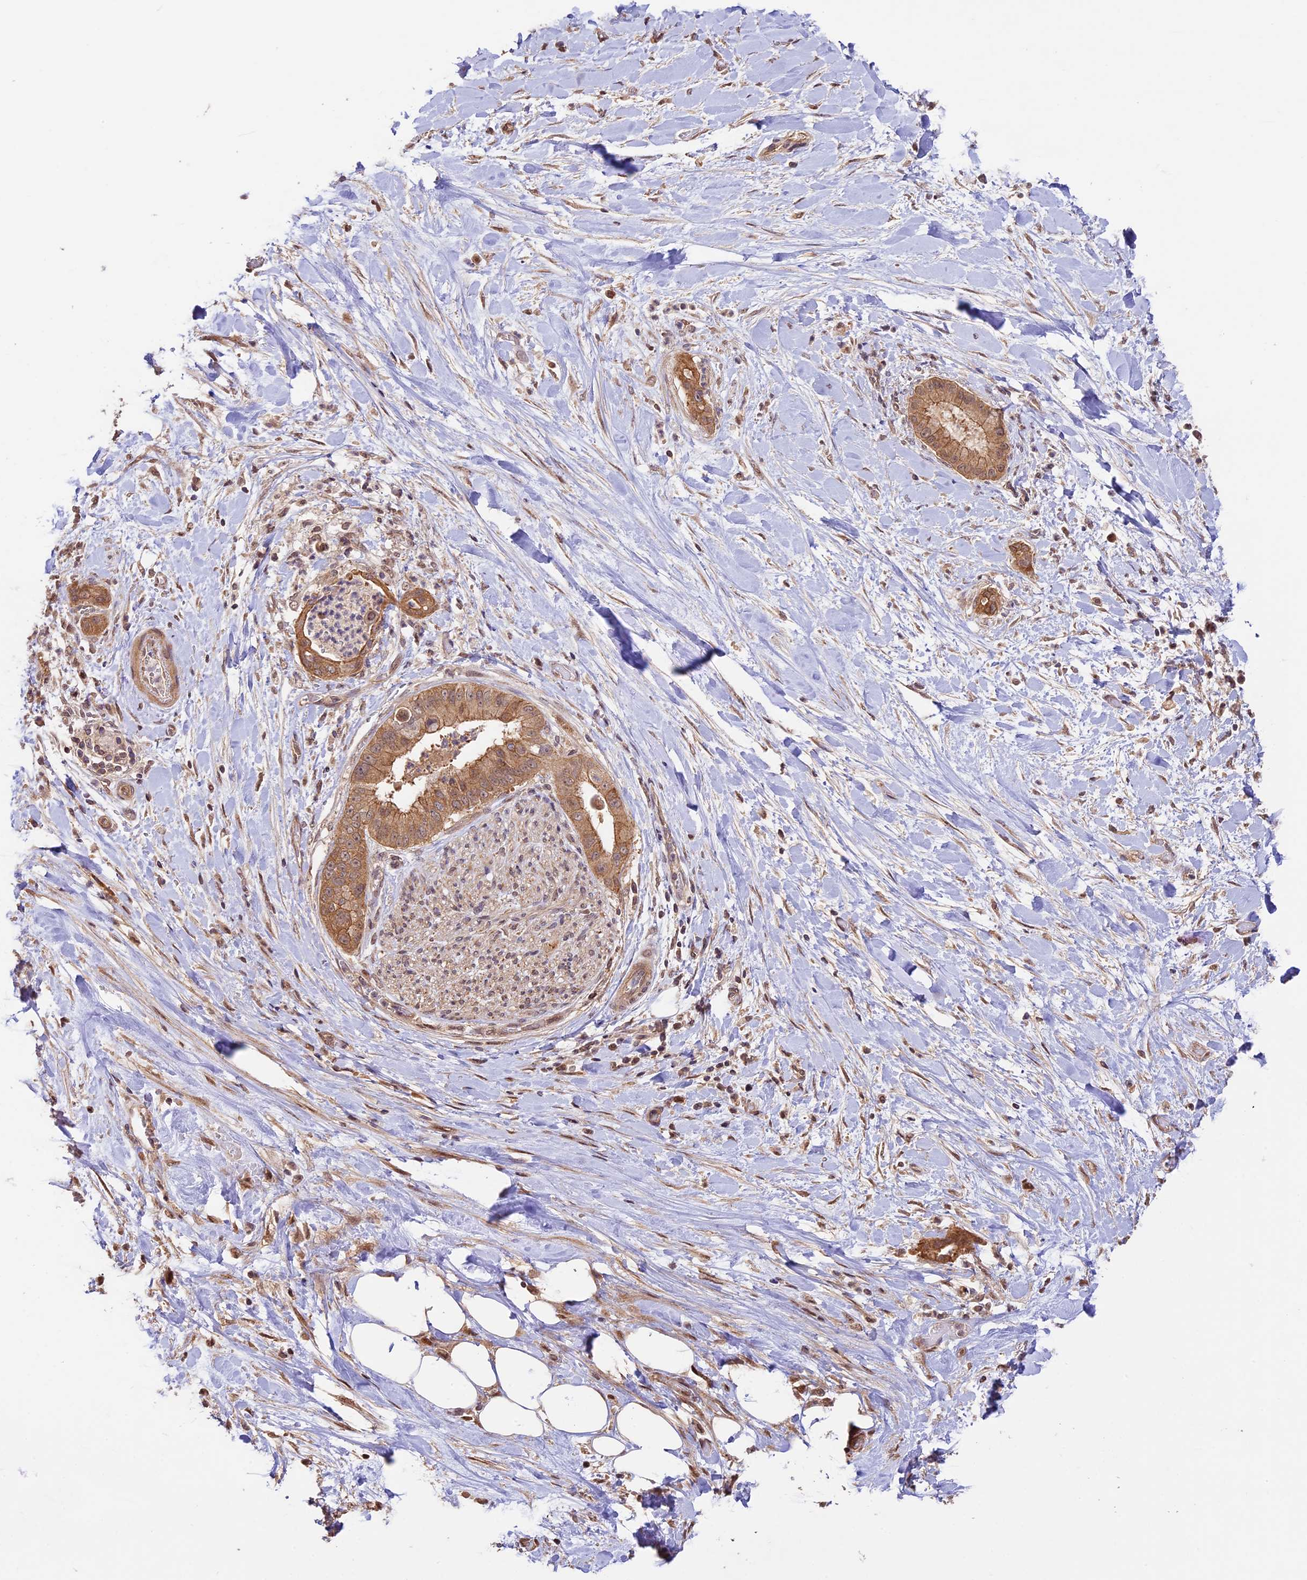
{"staining": {"intensity": "strong", "quantity": ">75%", "location": "cytoplasmic/membranous"}, "tissue": "liver cancer", "cell_type": "Tumor cells", "image_type": "cancer", "snomed": [{"axis": "morphology", "description": "Cholangiocarcinoma"}, {"axis": "topography", "description": "Liver"}], "caption": "Immunohistochemical staining of liver cholangiocarcinoma shows strong cytoplasmic/membranous protein expression in approximately >75% of tumor cells. (brown staining indicates protein expression, while blue staining denotes nuclei).", "gene": "BCAS4", "patient": {"sex": "female", "age": 54}}